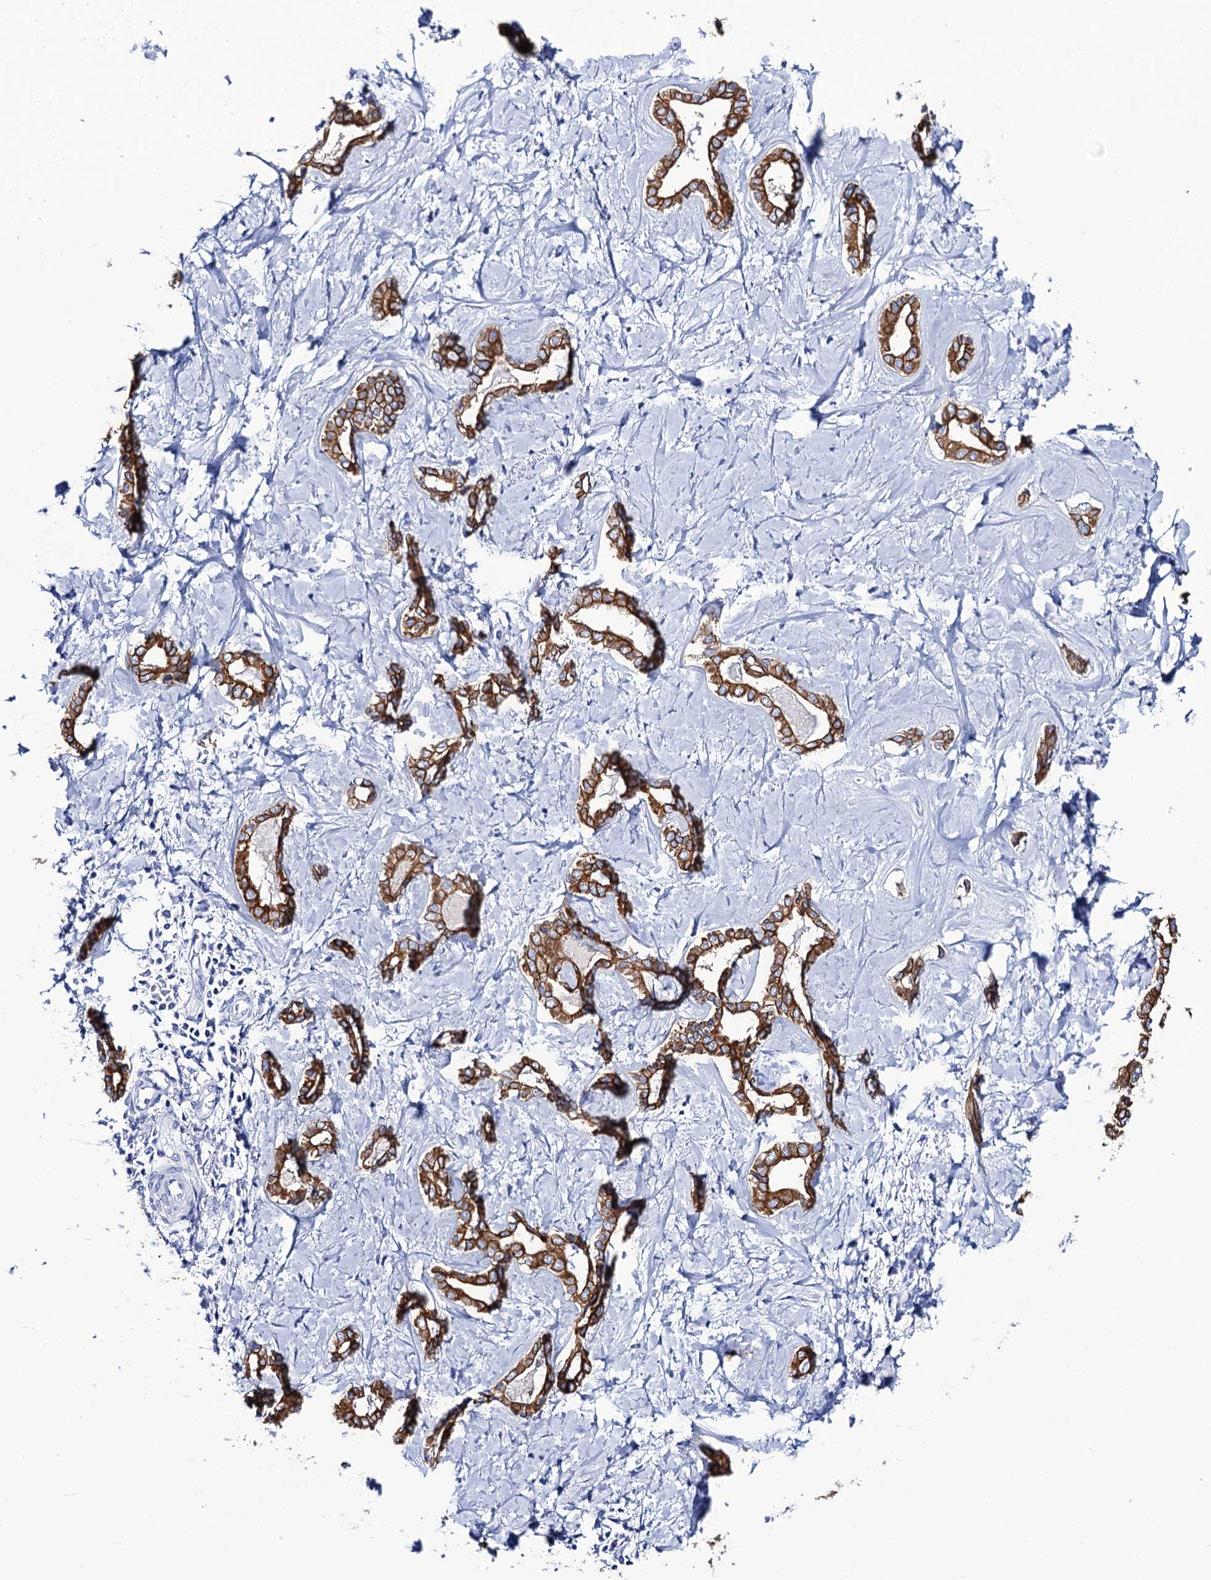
{"staining": {"intensity": "strong", "quantity": ">75%", "location": "cytoplasmic/membranous"}, "tissue": "liver cancer", "cell_type": "Tumor cells", "image_type": "cancer", "snomed": [{"axis": "morphology", "description": "Carcinoma, Hepatocellular, NOS"}, {"axis": "topography", "description": "Liver"}], "caption": "IHC image of hepatocellular carcinoma (liver) stained for a protein (brown), which reveals high levels of strong cytoplasmic/membranous staining in about >75% of tumor cells.", "gene": "RAB3IP", "patient": {"sex": "female", "age": 73}}